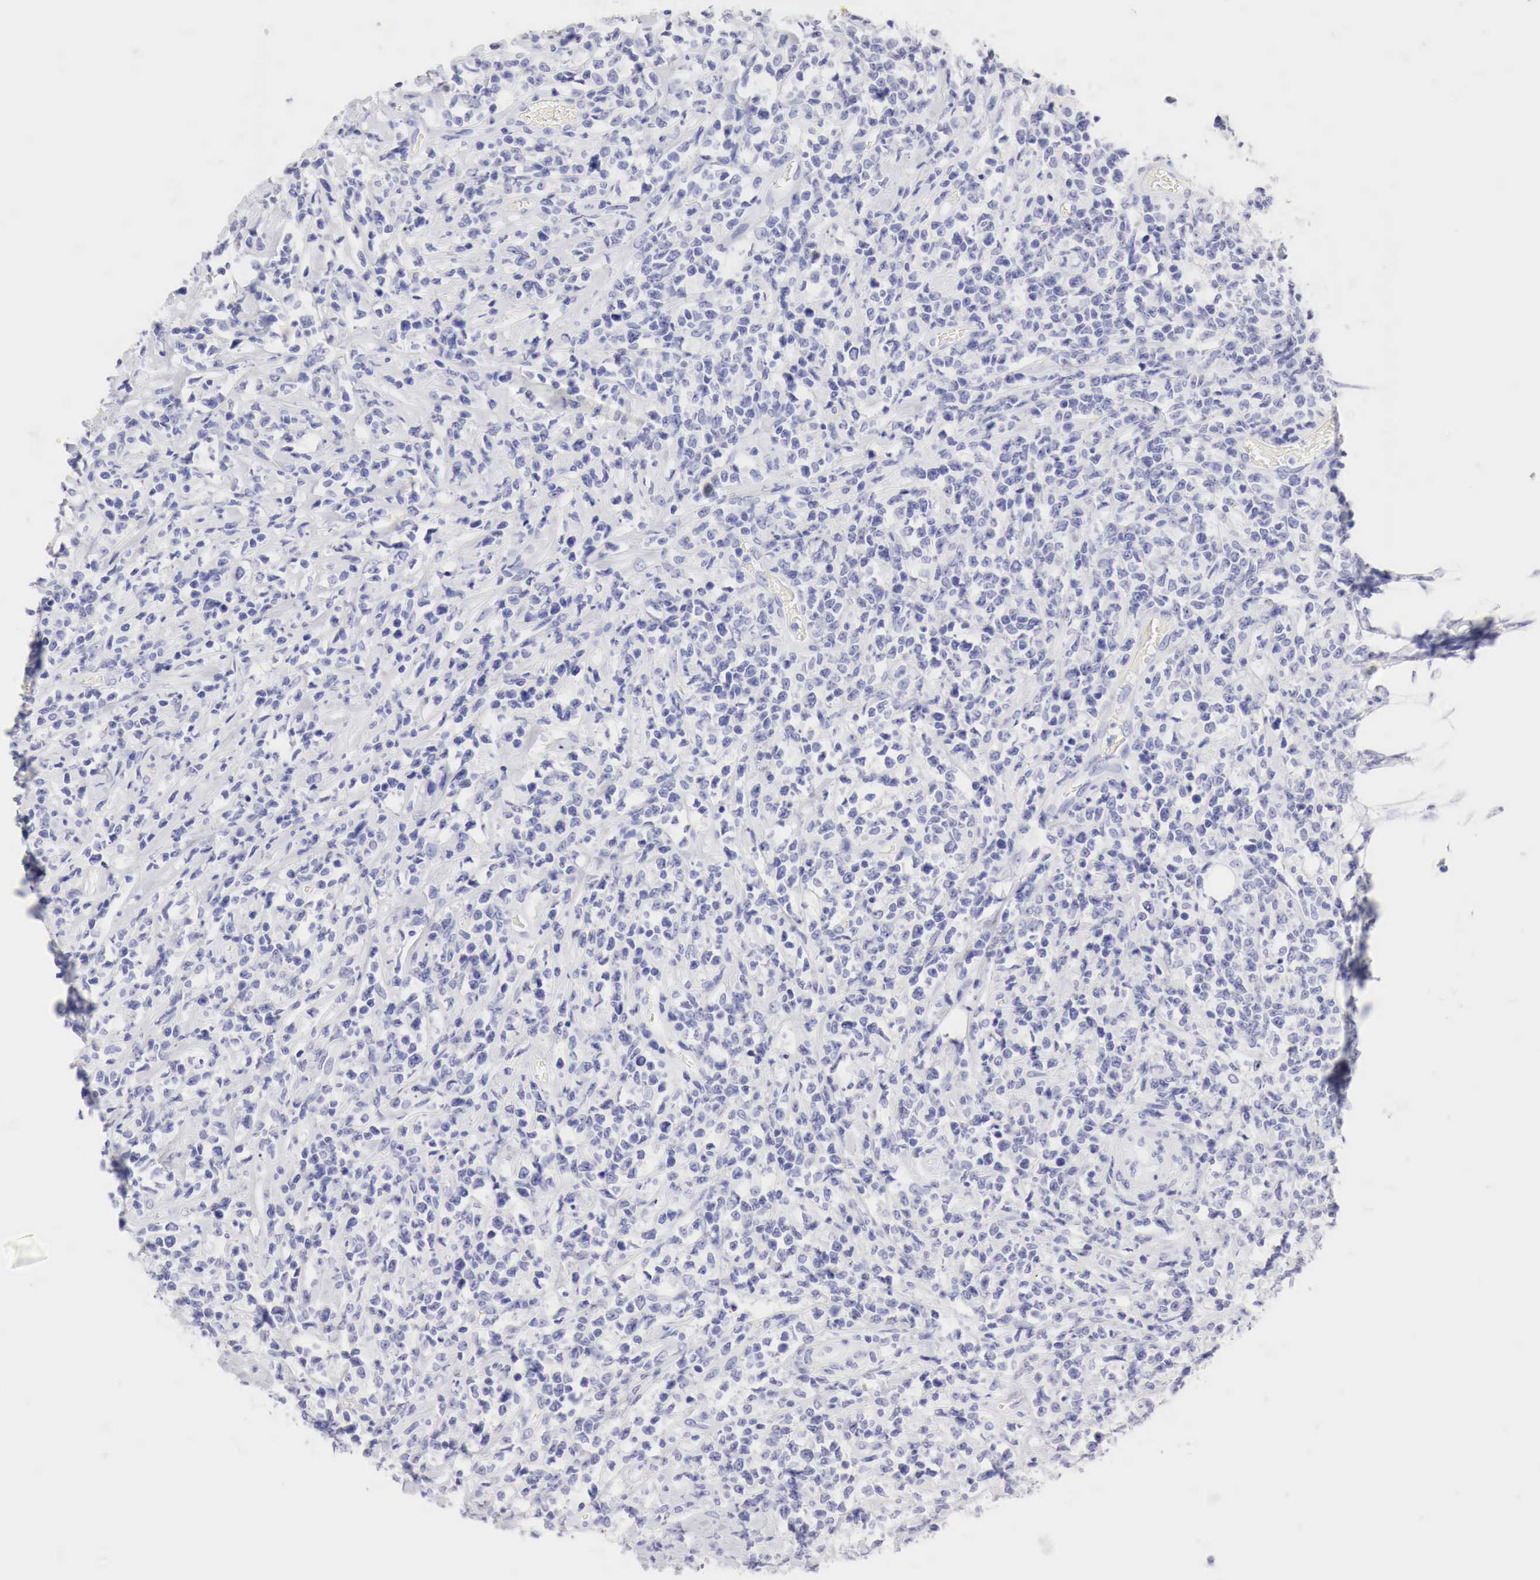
{"staining": {"intensity": "negative", "quantity": "none", "location": "none"}, "tissue": "lymphoma", "cell_type": "Tumor cells", "image_type": "cancer", "snomed": [{"axis": "morphology", "description": "Malignant lymphoma, non-Hodgkin's type, High grade"}, {"axis": "topography", "description": "Colon"}], "caption": "This is an immunohistochemistry (IHC) micrograph of lymphoma. There is no expression in tumor cells.", "gene": "TYR", "patient": {"sex": "male", "age": 82}}